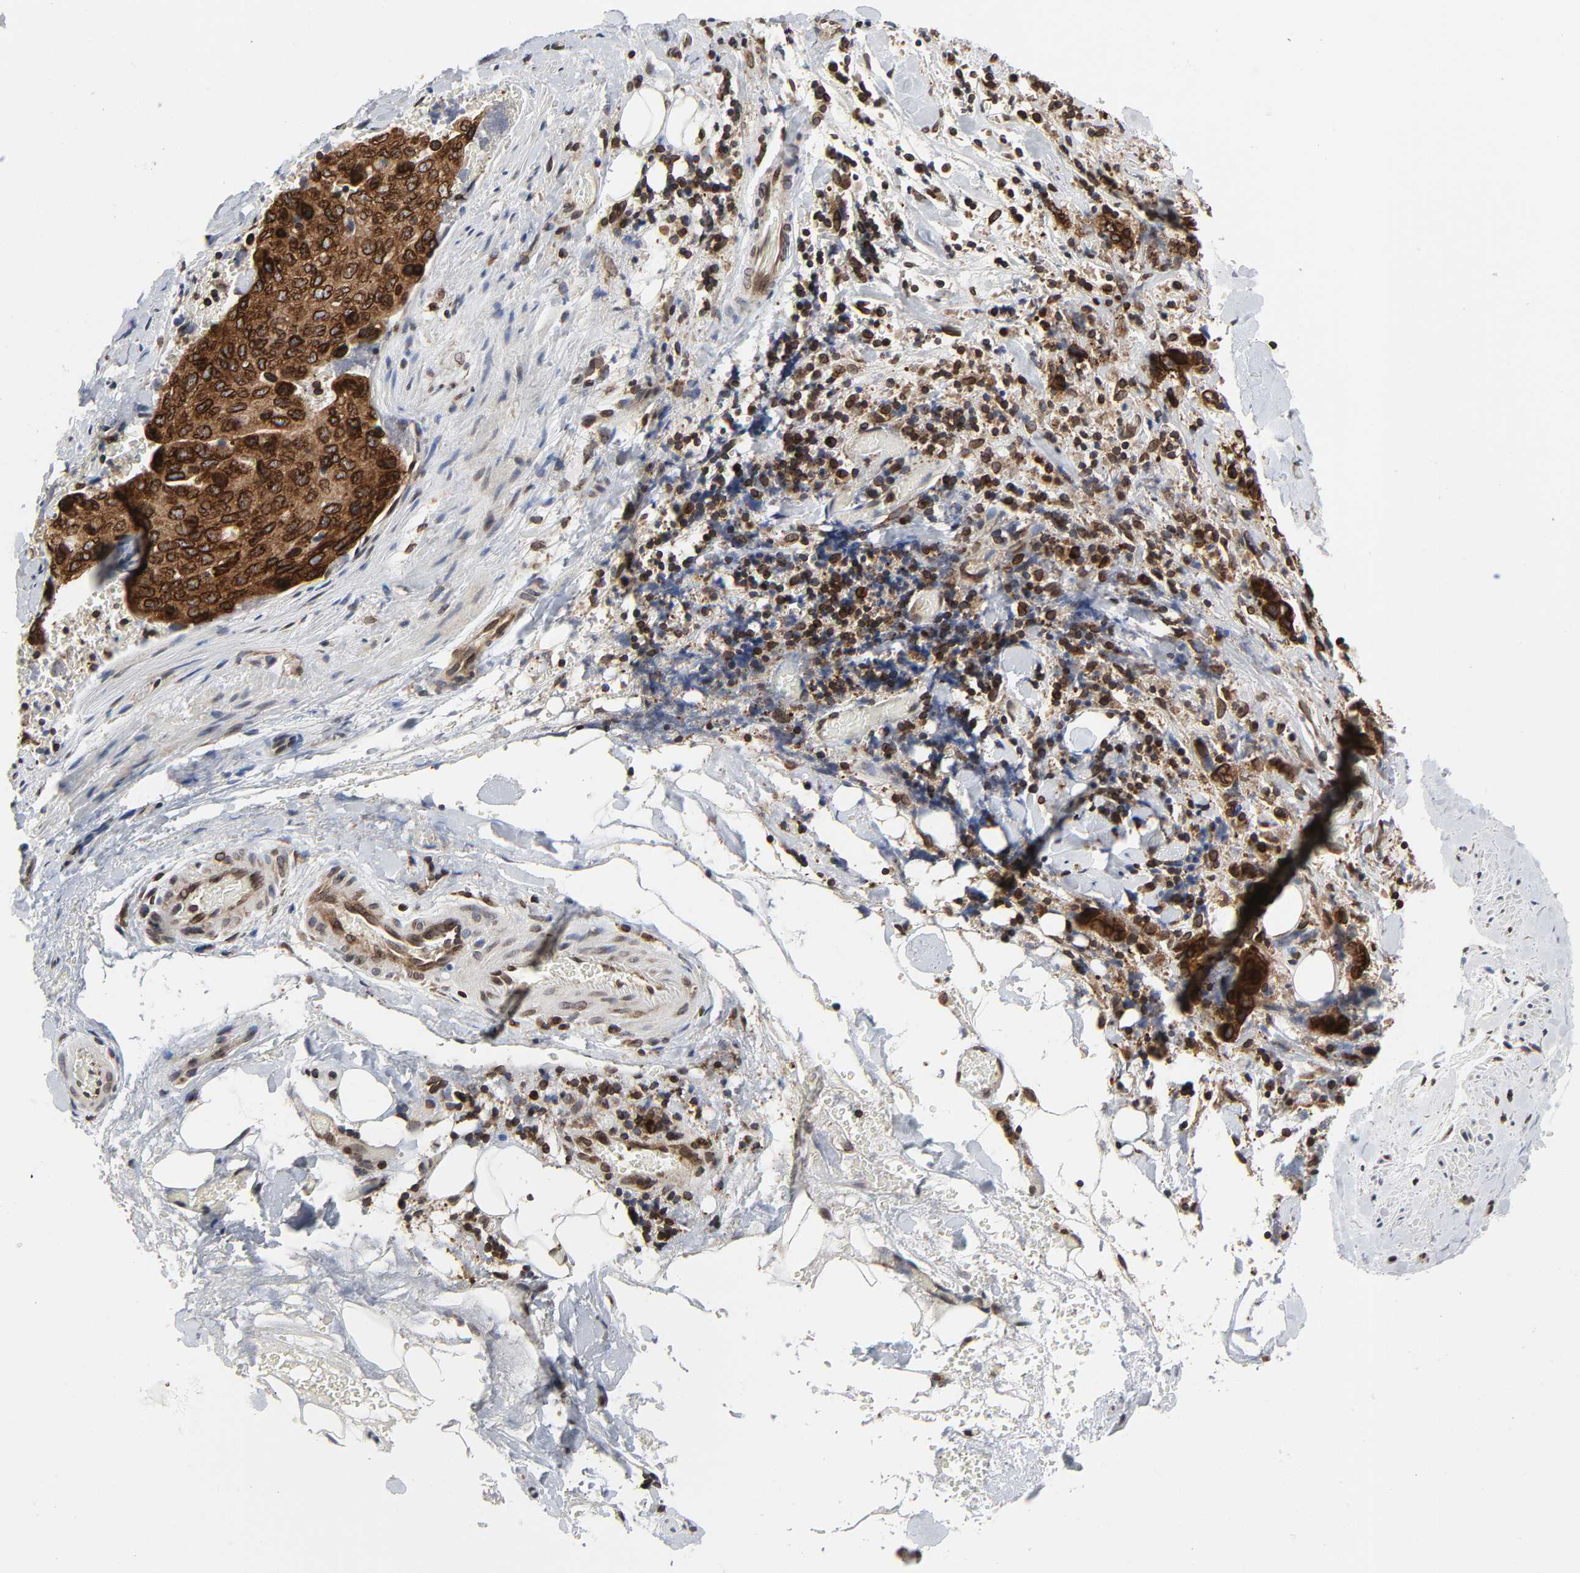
{"staining": {"intensity": "strong", "quantity": ">75%", "location": "cytoplasmic/membranous,nuclear"}, "tissue": "stomach cancer", "cell_type": "Tumor cells", "image_type": "cancer", "snomed": [{"axis": "morphology", "description": "Adenocarcinoma, NOS"}, {"axis": "topography", "description": "Stomach"}], "caption": "High-power microscopy captured an immunohistochemistry micrograph of adenocarcinoma (stomach), revealing strong cytoplasmic/membranous and nuclear positivity in approximately >75% of tumor cells.", "gene": "RANGAP1", "patient": {"sex": "male", "age": 48}}